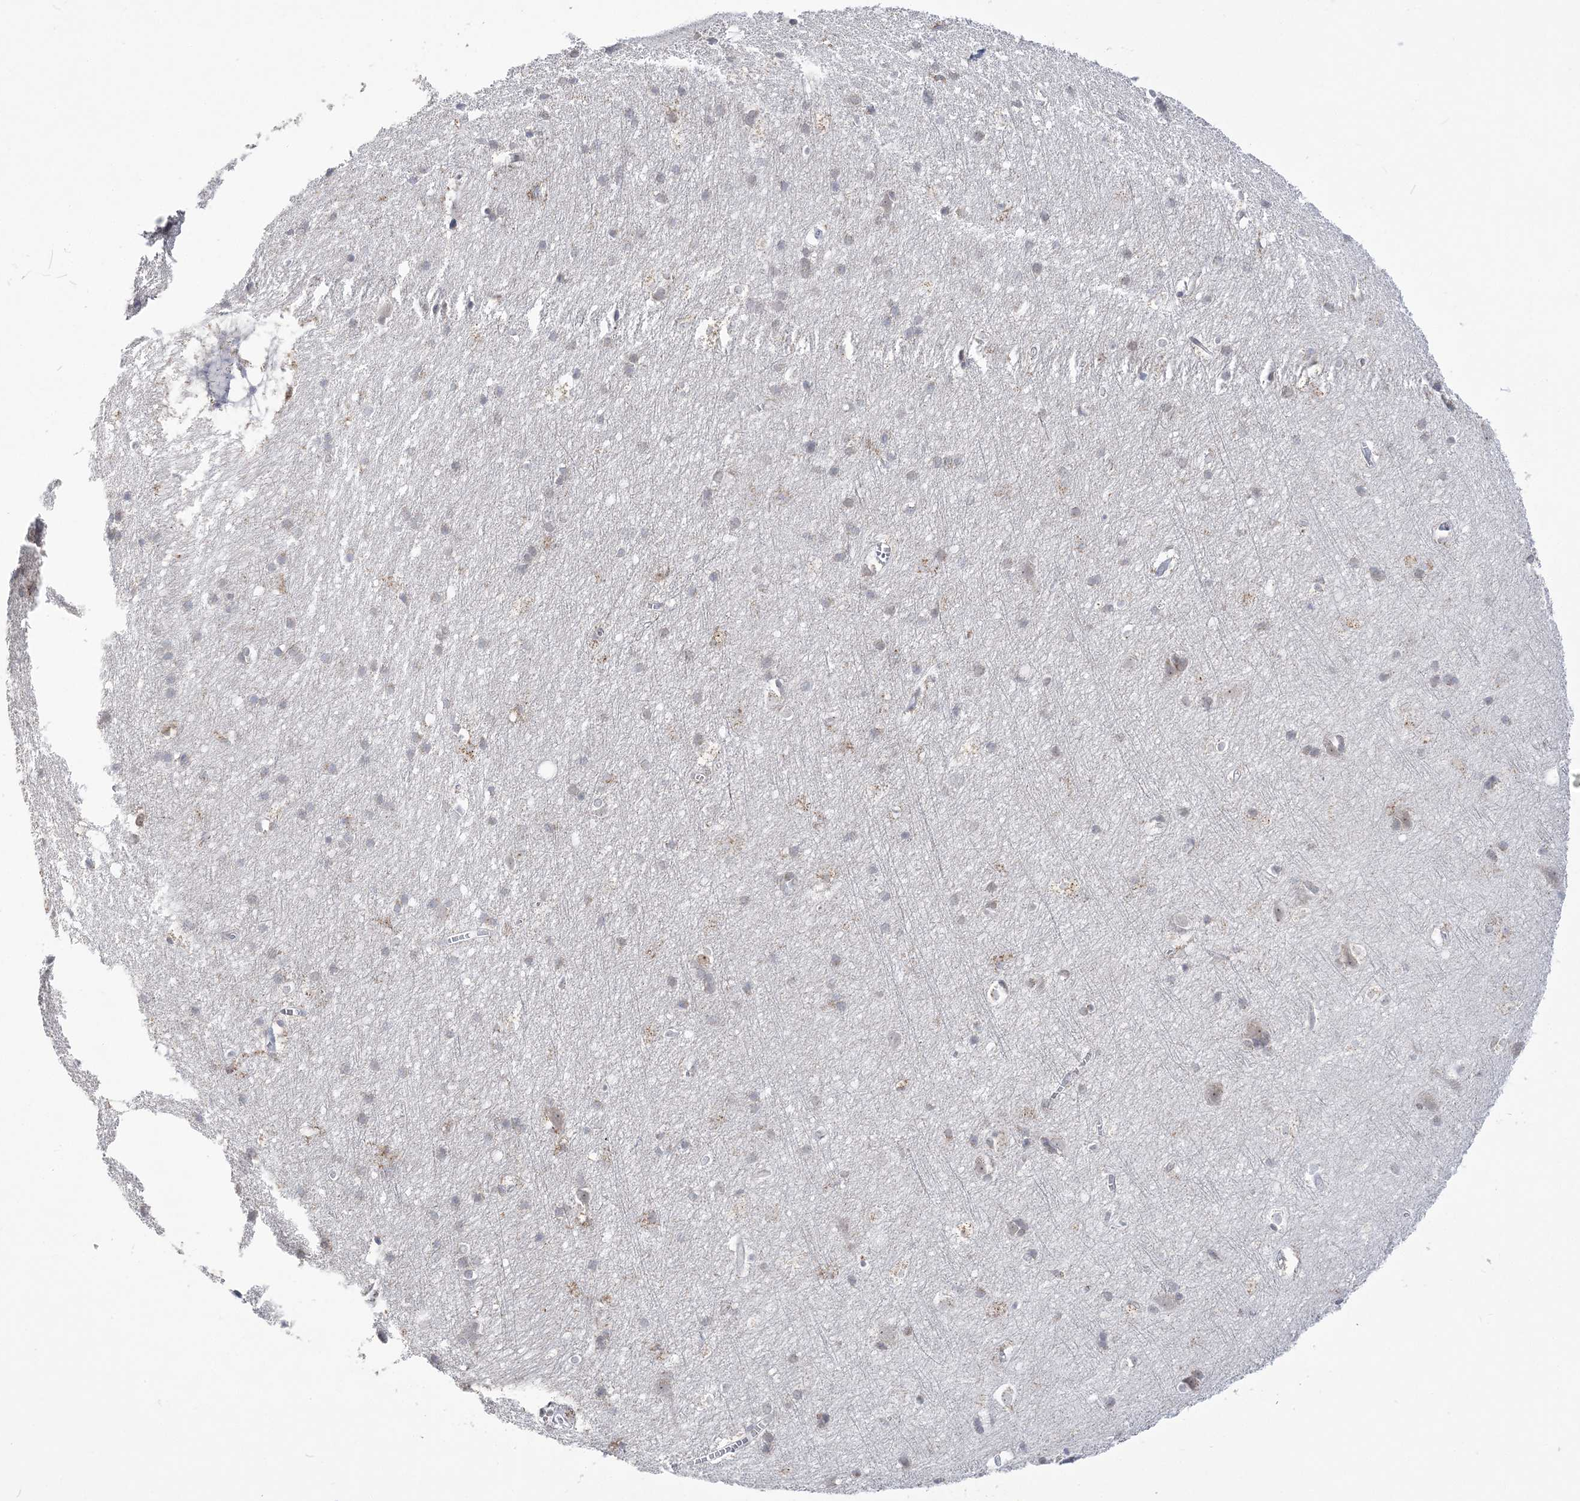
{"staining": {"intensity": "negative", "quantity": "none", "location": "none"}, "tissue": "cerebral cortex", "cell_type": "Endothelial cells", "image_type": "normal", "snomed": [{"axis": "morphology", "description": "Normal tissue, NOS"}, {"axis": "topography", "description": "Cerebral cortex"}], "caption": "Protein analysis of benign cerebral cortex reveals no significant expression in endothelial cells. (DAB (3,3'-diaminobenzidine) immunohistochemistry with hematoxylin counter stain).", "gene": "DDX21", "patient": {"sex": "male", "age": 54}}